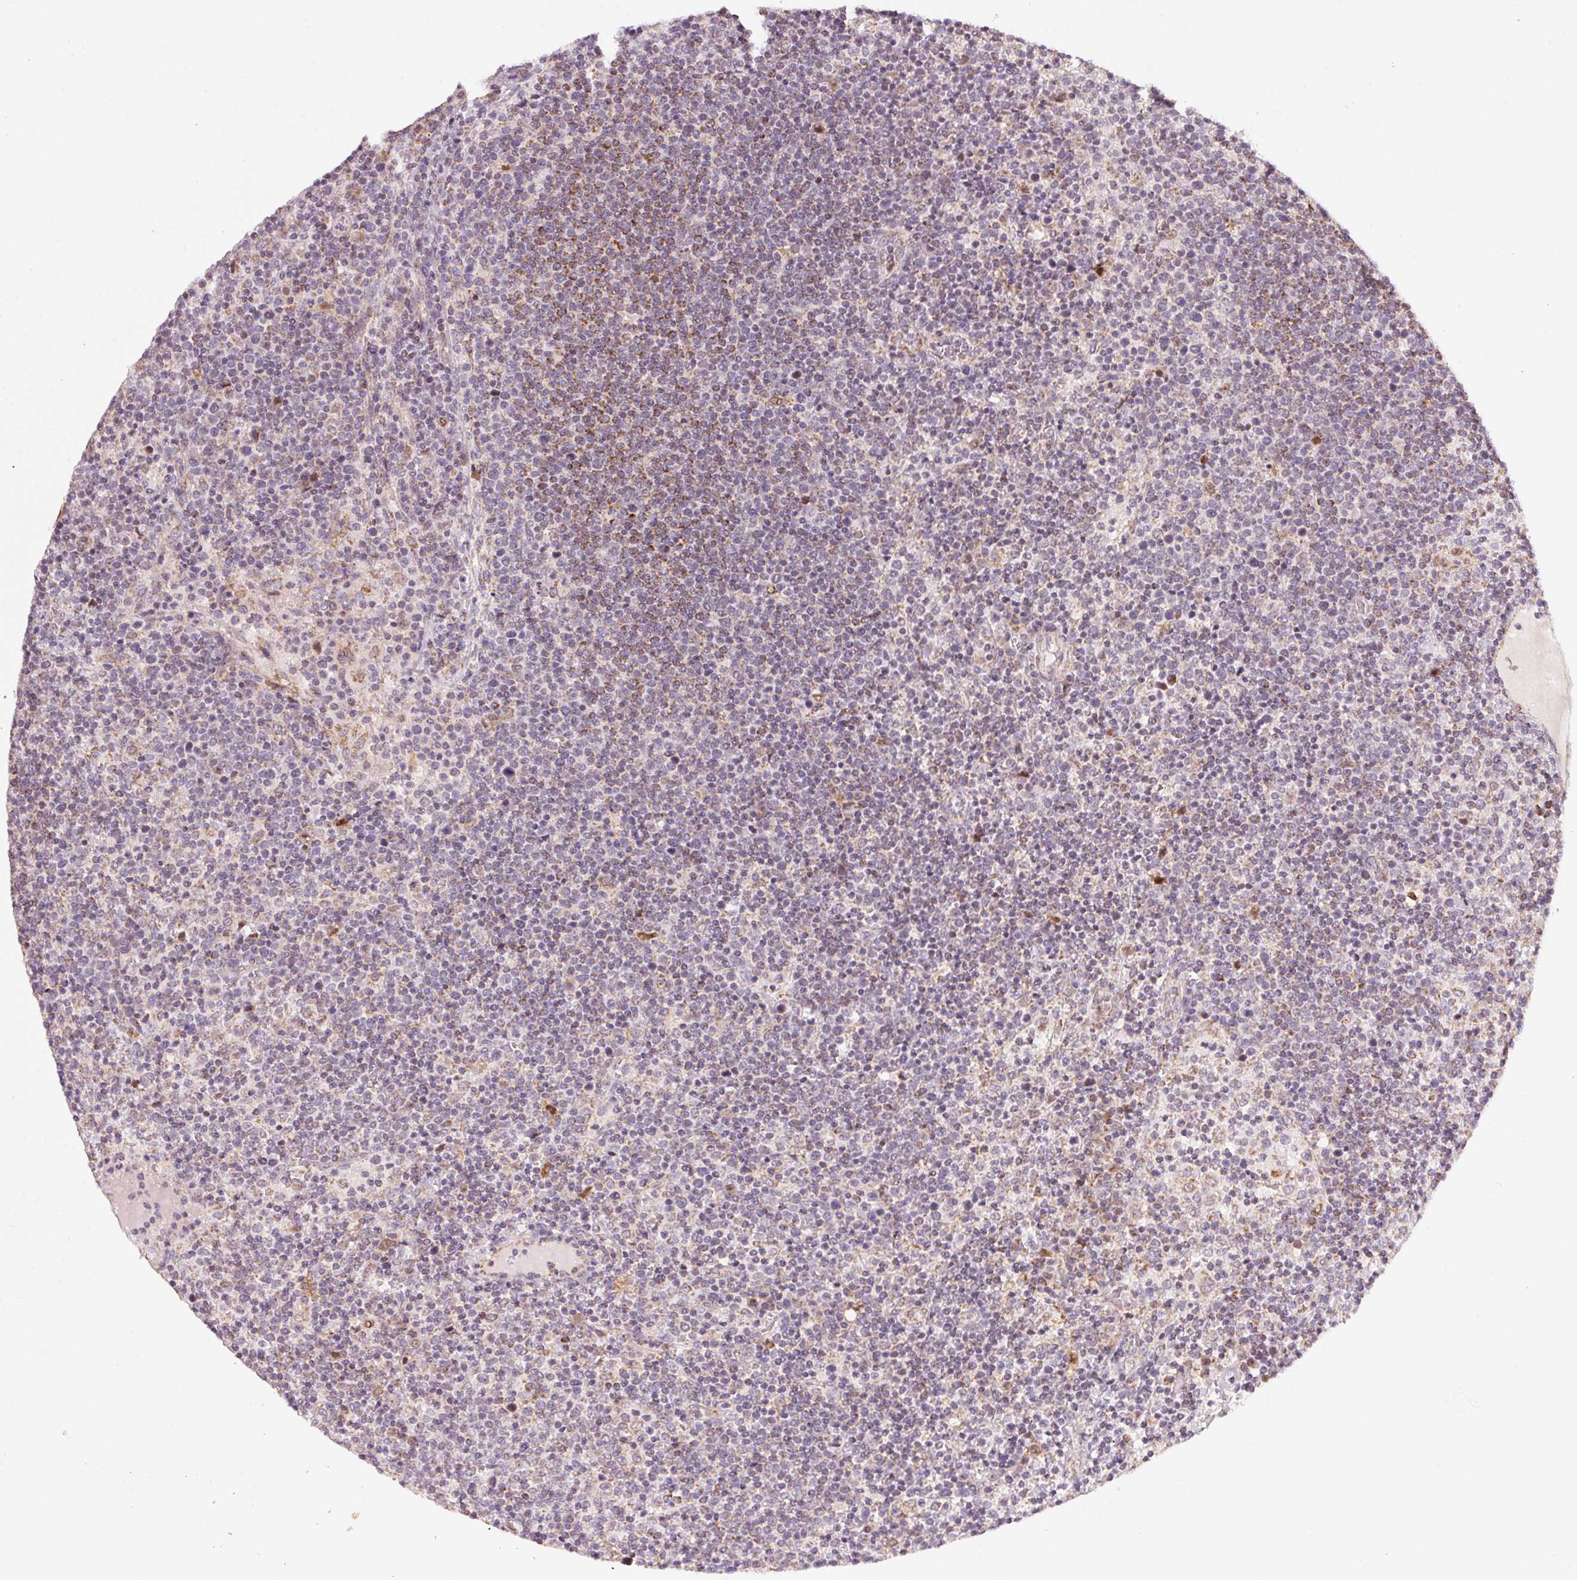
{"staining": {"intensity": "weak", "quantity": "25%-75%", "location": "cytoplasmic/membranous"}, "tissue": "lymphoma", "cell_type": "Tumor cells", "image_type": "cancer", "snomed": [{"axis": "morphology", "description": "Malignant lymphoma, non-Hodgkin's type, High grade"}, {"axis": "topography", "description": "Lymph node"}], "caption": "Lymphoma stained for a protein demonstrates weak cytoplasmic/membranous positivity in tumor cells.", "gene": "COQ7", "patient": {"sex": "male", "age": 61}}